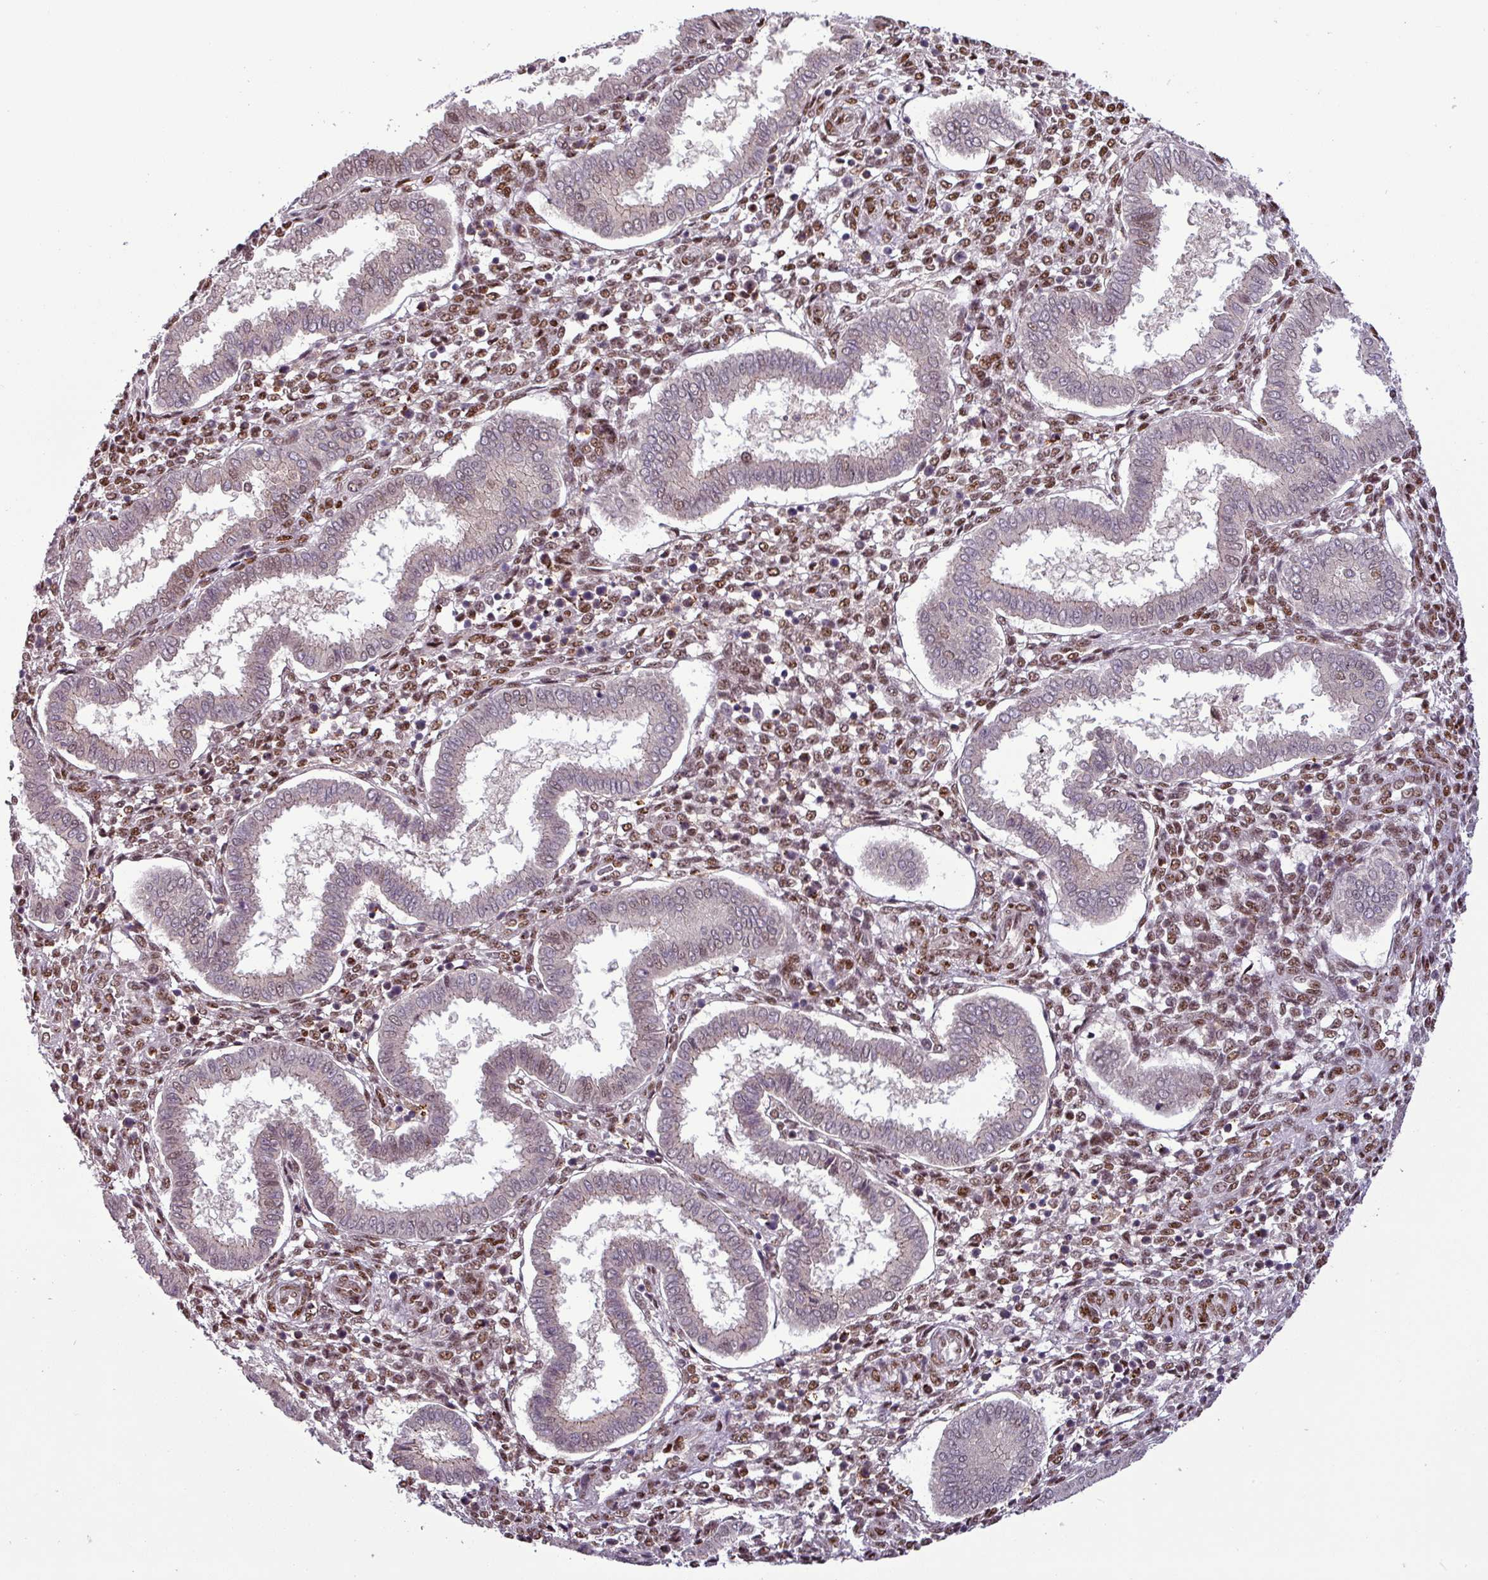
{"staining": {"intensity": "moderate", "quantity": ">75%", "location": "nuclear"}, "tissue": "endometrium", "cell_type": "Cells in endometrial stroma", "image_type": "normal", "snomed": [{"axis": "morphology", "description": "Normal tissue, NOS"}, {"axis": "topography", "description": "Endometrium"}], "caption": "Immunohistochemistry (IHC) histopathology image of unremarkable endometrium stained for a protein (brown), which exhibits medium levels of moderate nuclear expression in about >75% of cells in endometrial stroma.", "gene": "IRF2BPL", "patient": {"sex": "female", "age": 24}}